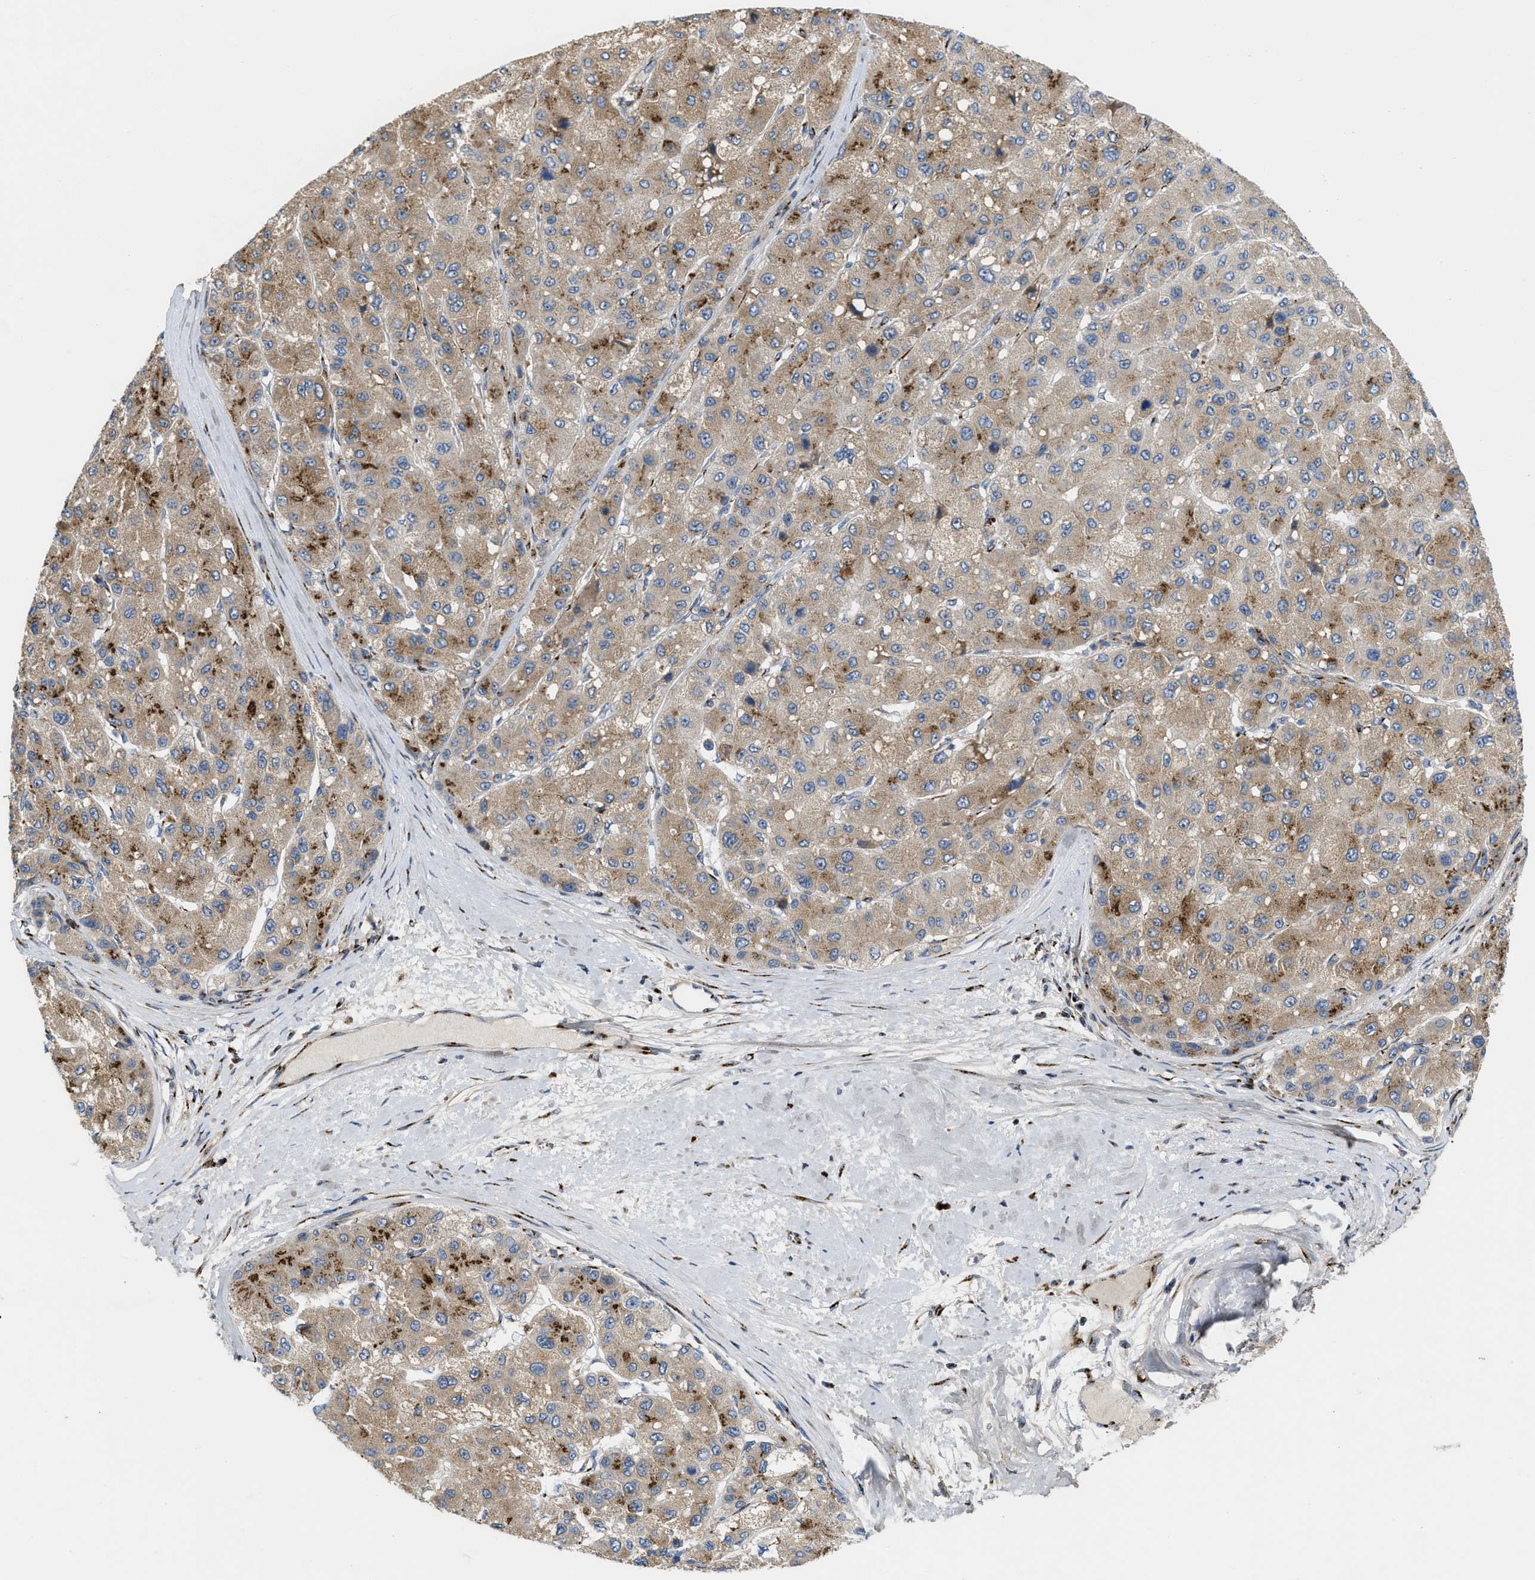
{"staining": {"intensity": "moderate", "quantity": ">75%", "location": "cytoplasmic/membranous"}, "tissue": "liver cancer", "cell_type": "Tumor cells", "image_type": "cancer", "snomed": [{"axis": "morphology", "description": "Carcinoma, Hepatocellular, NOS"}, {"axis": "topography", "description": "Liver"}], "caption": "Immunohistochemical staining of human liver hepatocellular carcinoma exhibits medium levels of moderate cytoplasmic/membranous protein expression in approximately >75% of tumor cells. (DAB = brown stain, brightfield microscopy at high magnification).", "gene": "ZNF70", "patient": {"sex": "male", "age": 80}}